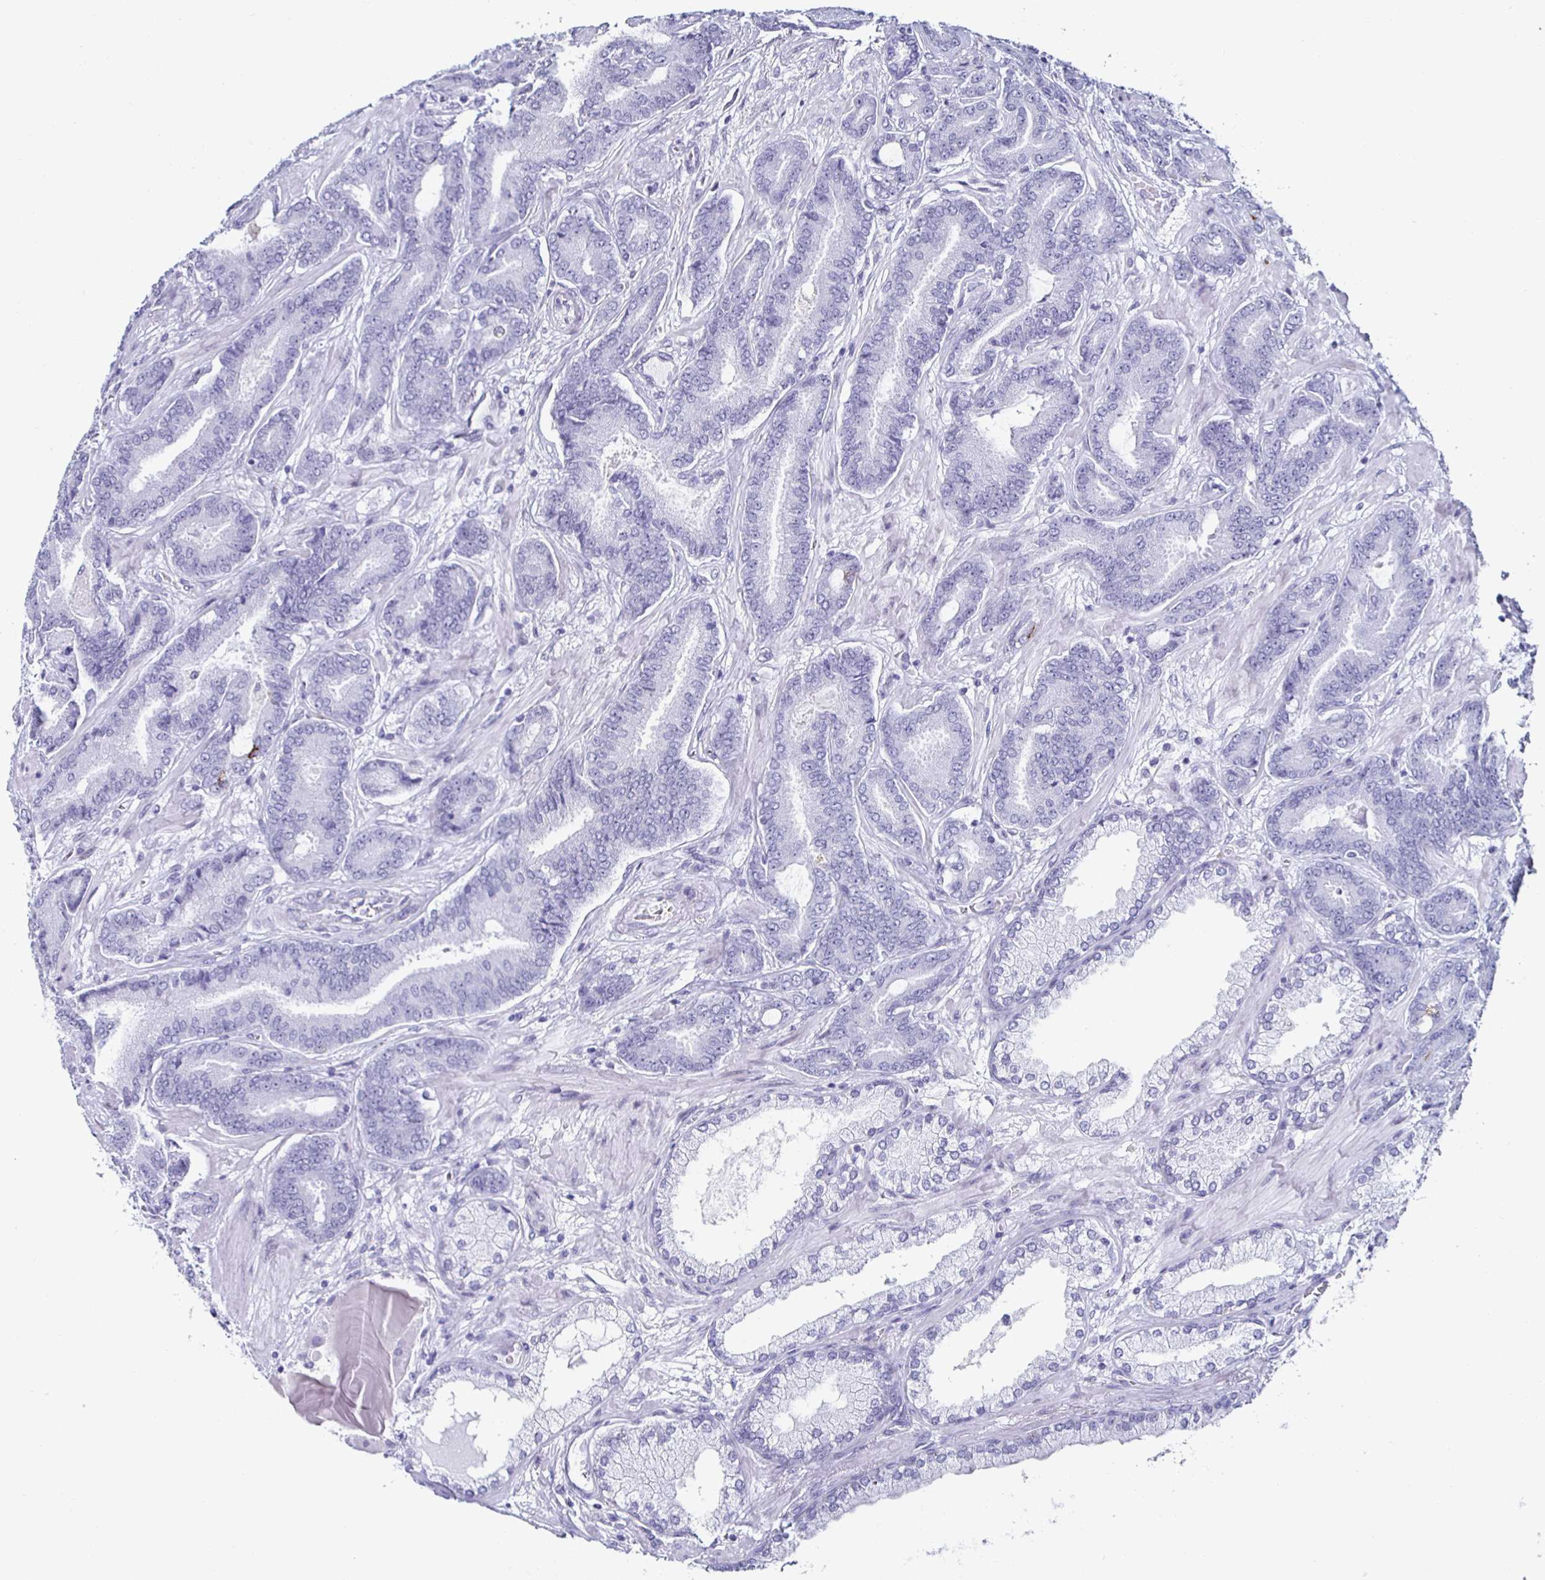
{"staining": {"intensity": "negative", "quantity": "none", "location": "none"}, "tissue": "prostate cancer", "cell_type": "Tumor cells", "image_type": "cancer", "snomed": [{"axis": "morphology", "description": "Adenocarcinoma, High grade"}, {"axis": "topography", "description": "Prostate"}], "caption": "Immunohistochemistry micrograph of prostate cancer stained for a protein (brown), which exhibits no positivity in tumor cells.", "gene": "KRT4", "patient": {"sex": "male", "age": 62}}